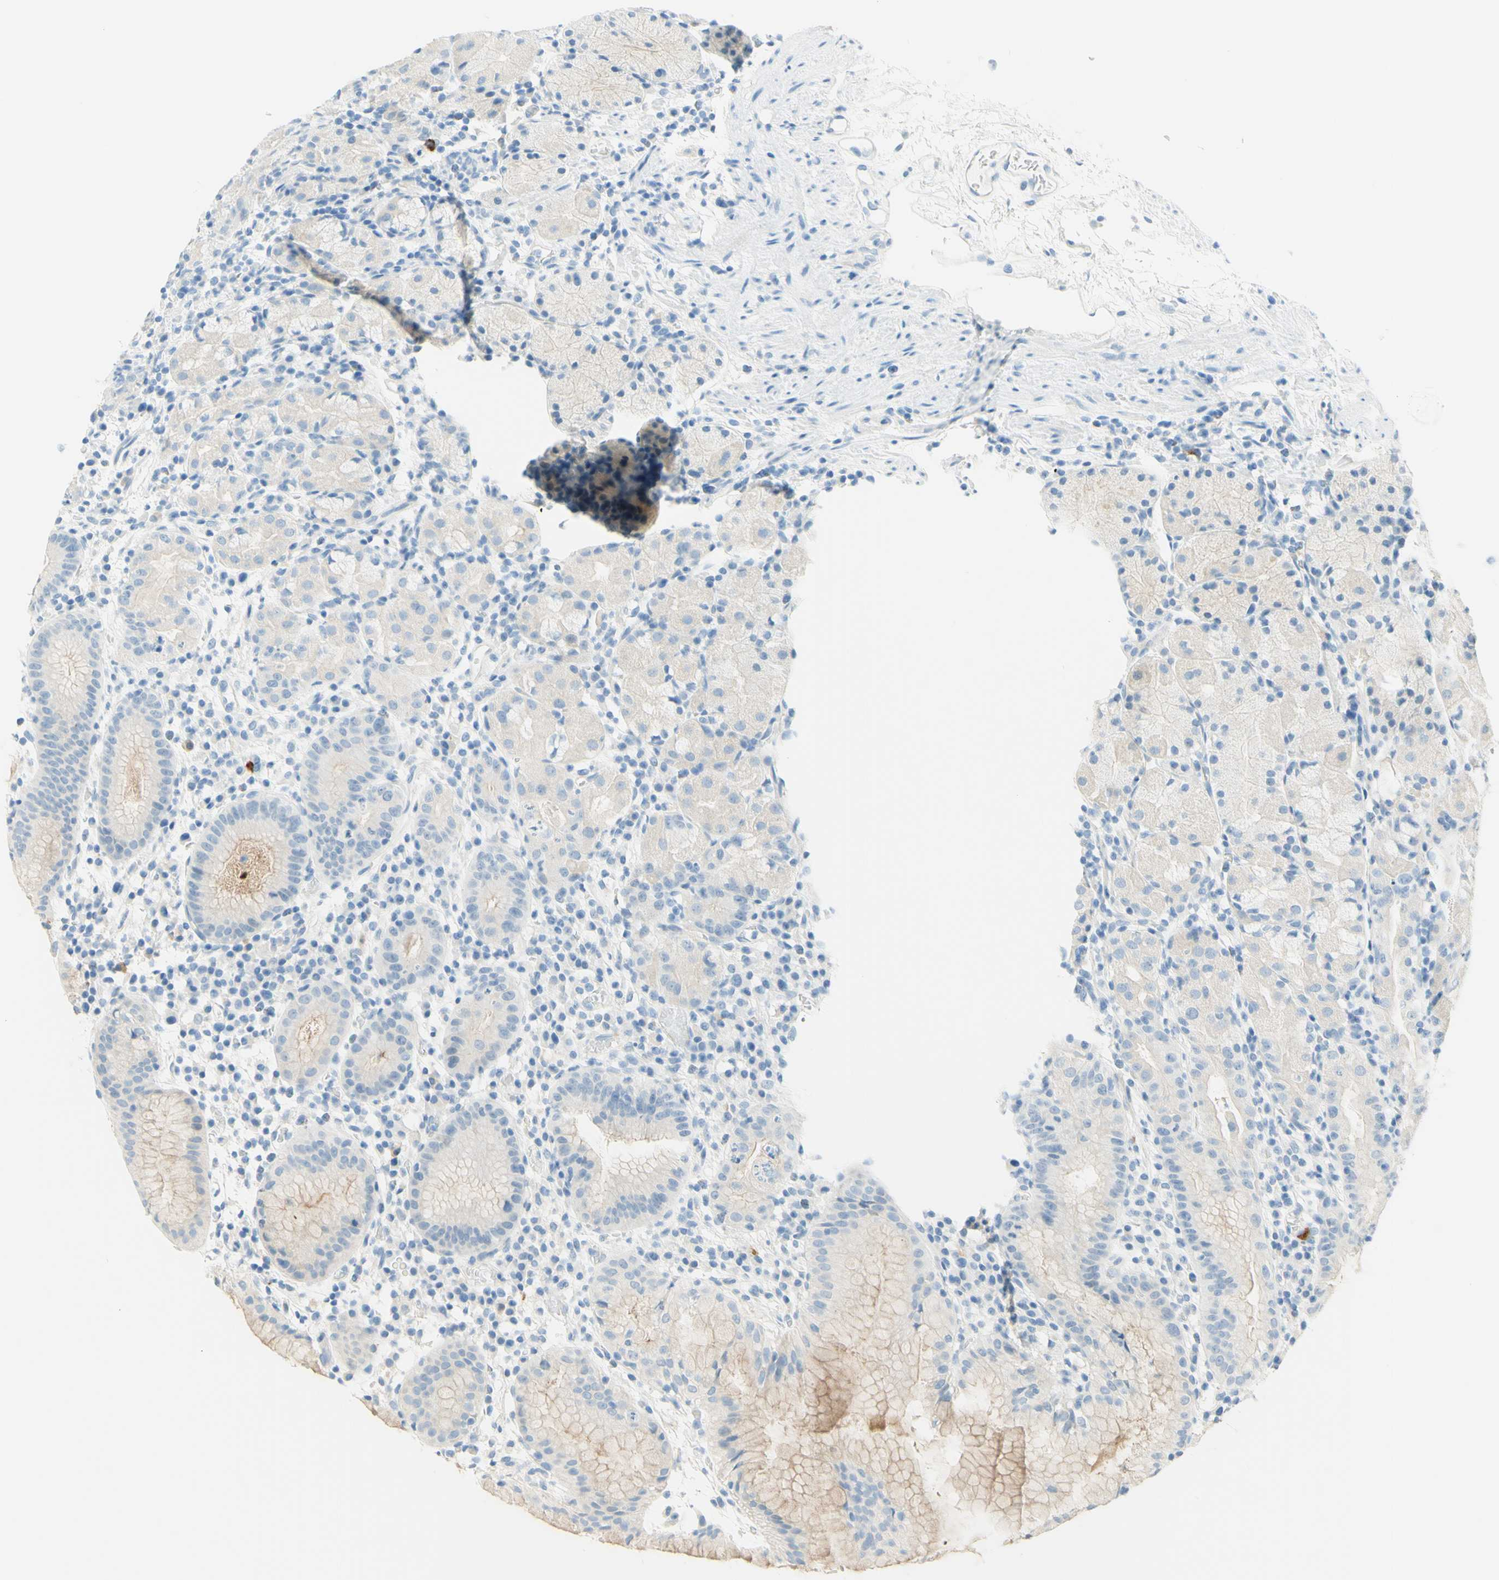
{"staining": {"intensity": "weak", "quantity": "<25%", "location": "cytoplasmic/membranous"}, "tissue": "stomach", "cell_type": "Glandular cells", "image_type": "normal", "snomed": [{"axis": "morphology", "description": "Normal tissue, NOS"}, {"axis": "topography", "description": "Stomach"}, {"axis": "topography", "description": "Stomach, lower"}], "caption": "This photomicrograph is of benign stomach stained with immunohistochemistry to label a protein in brown with the nuclei are counter-stained blue. There is no expression in glandular cells.", "gene": "TMEM132D", "patient": {"sex": "female", "age": 75}}